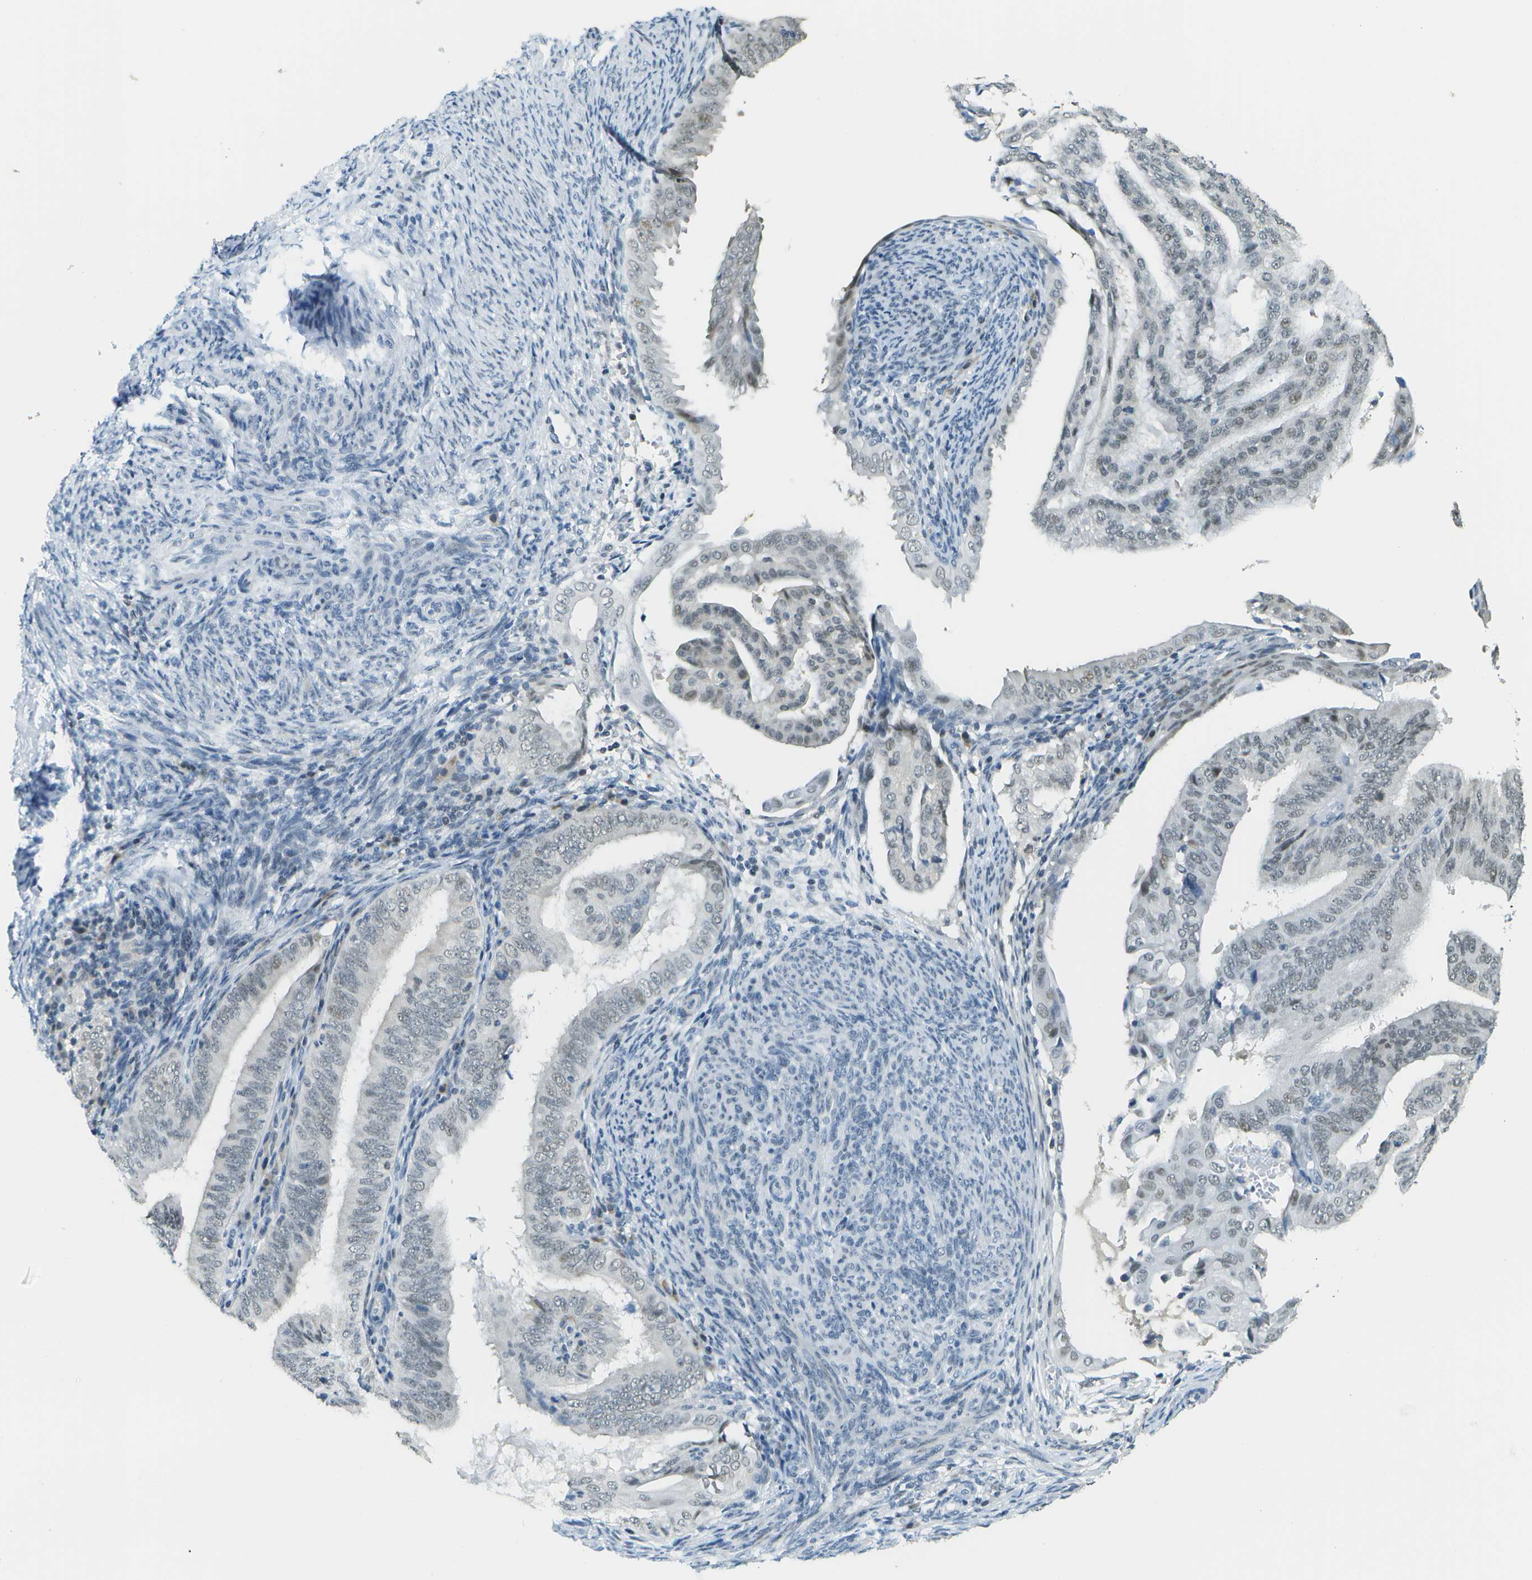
{"staining": {"intensity": "weak", "quantity": "25%-75%", "location": "nuclear"}, "tissue": "endometrial cancer", "cell_type": "Tumor cells", "image_type": "cancer", "snomed": [{"axis": "morphology", "description": "Adenocarcinoma, NOS"}, {"axis": "topography", "description": "Endometrium"}], "caption": "About 25%-75% of tumor cells in human endometrial adenocarcinoma reveal weak nuclear protein positivity as visualized by brown immunohistochemical staining.", "gene": "NEK11", "patient": {"sex": "female", "age": 58}}